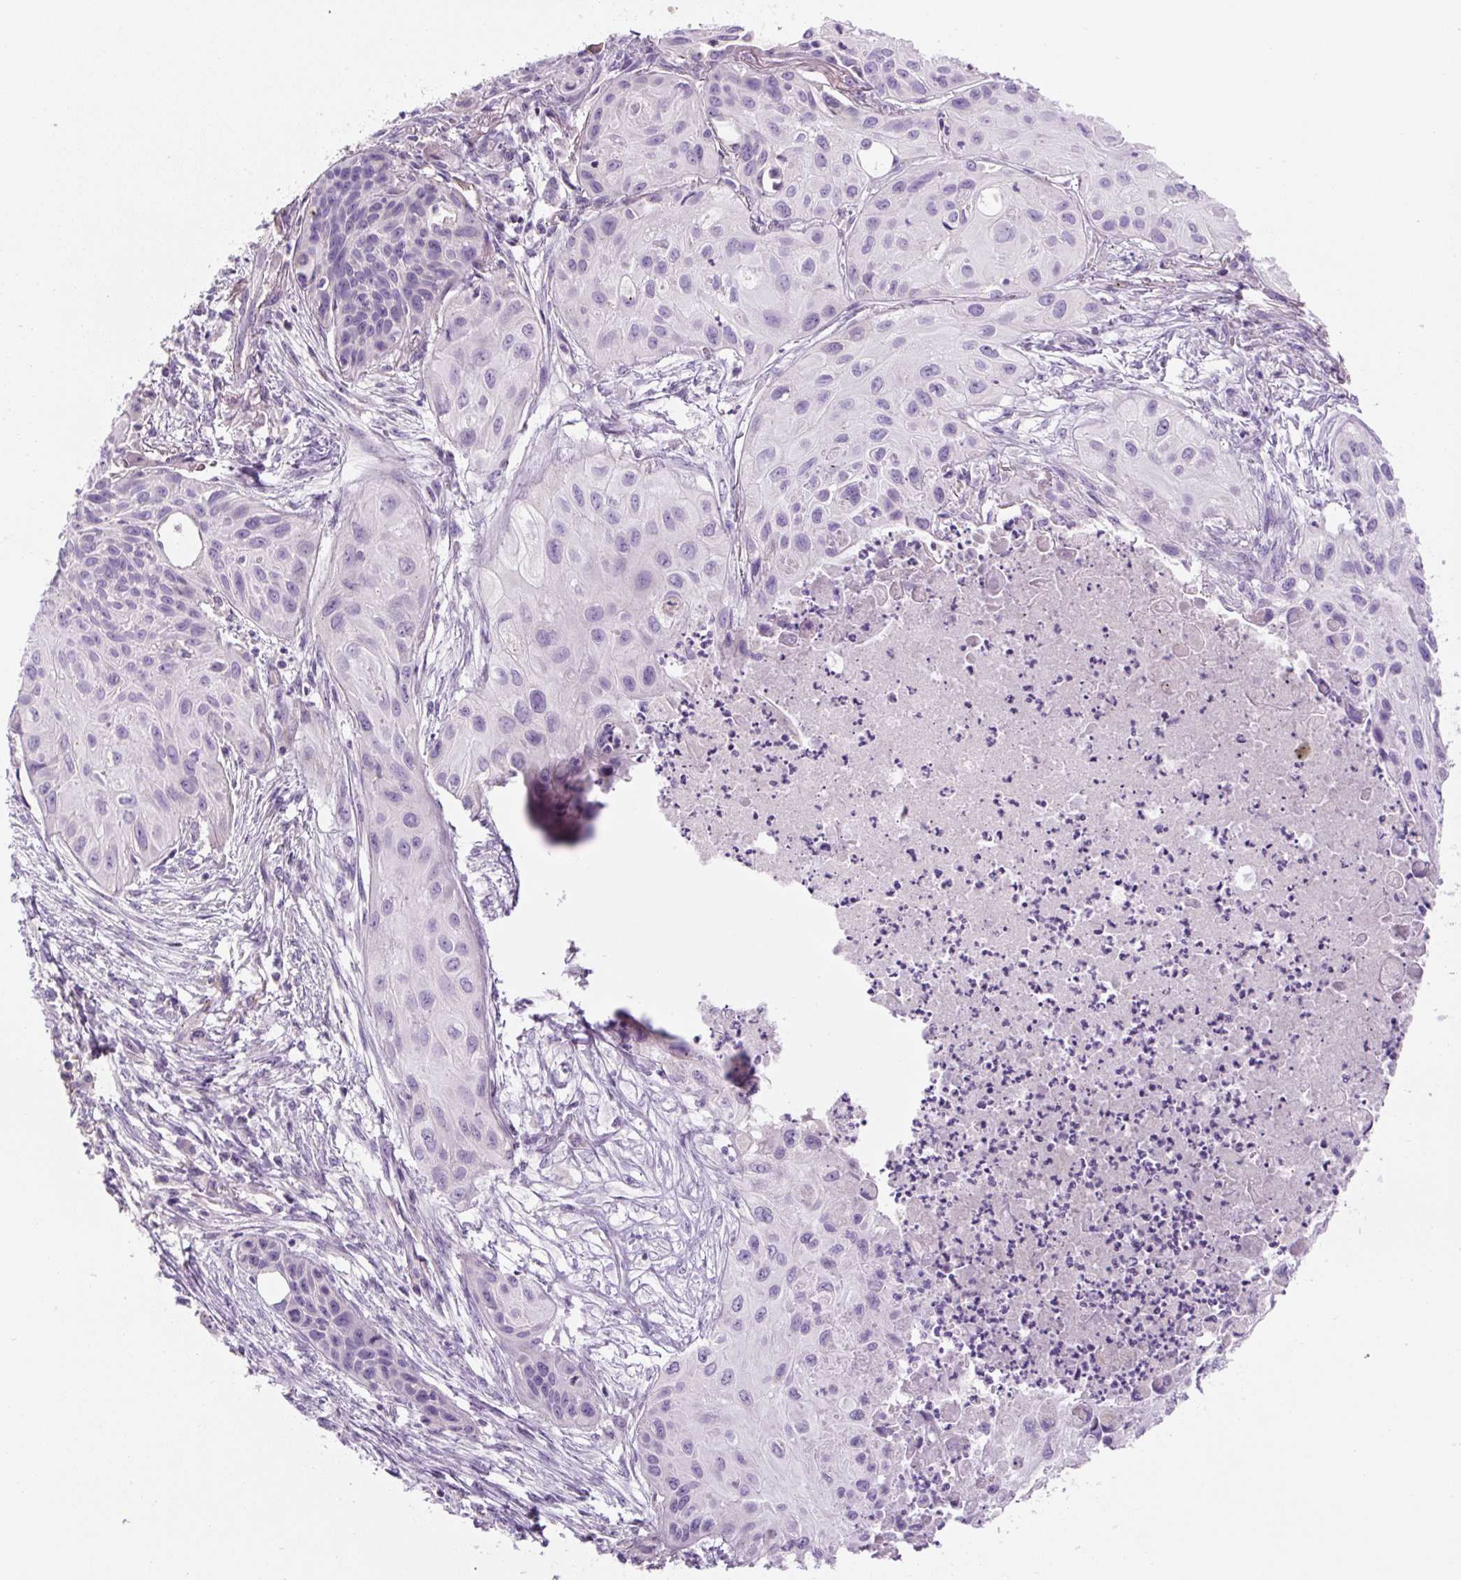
{"staining": {"intensity": "negative", "quantity": "none", "location": "none"}, "tissue": "lung cancer", "cell_type": "Tumor cells", "image_type": "cancer", "snomed": [{"axis": "morphology", "description": "Squamous cell carcinoma, NOS"}, {"axis": "topography", "description": "Lung"}], "caption": "This image is of lung cancer stained with IHC to label a protein in brown with the nuclei are counter-stained blue. There is no positivity in tumor cells.", "gene": "RSPO4", "patient": {"sex": "male", "age": 71}}